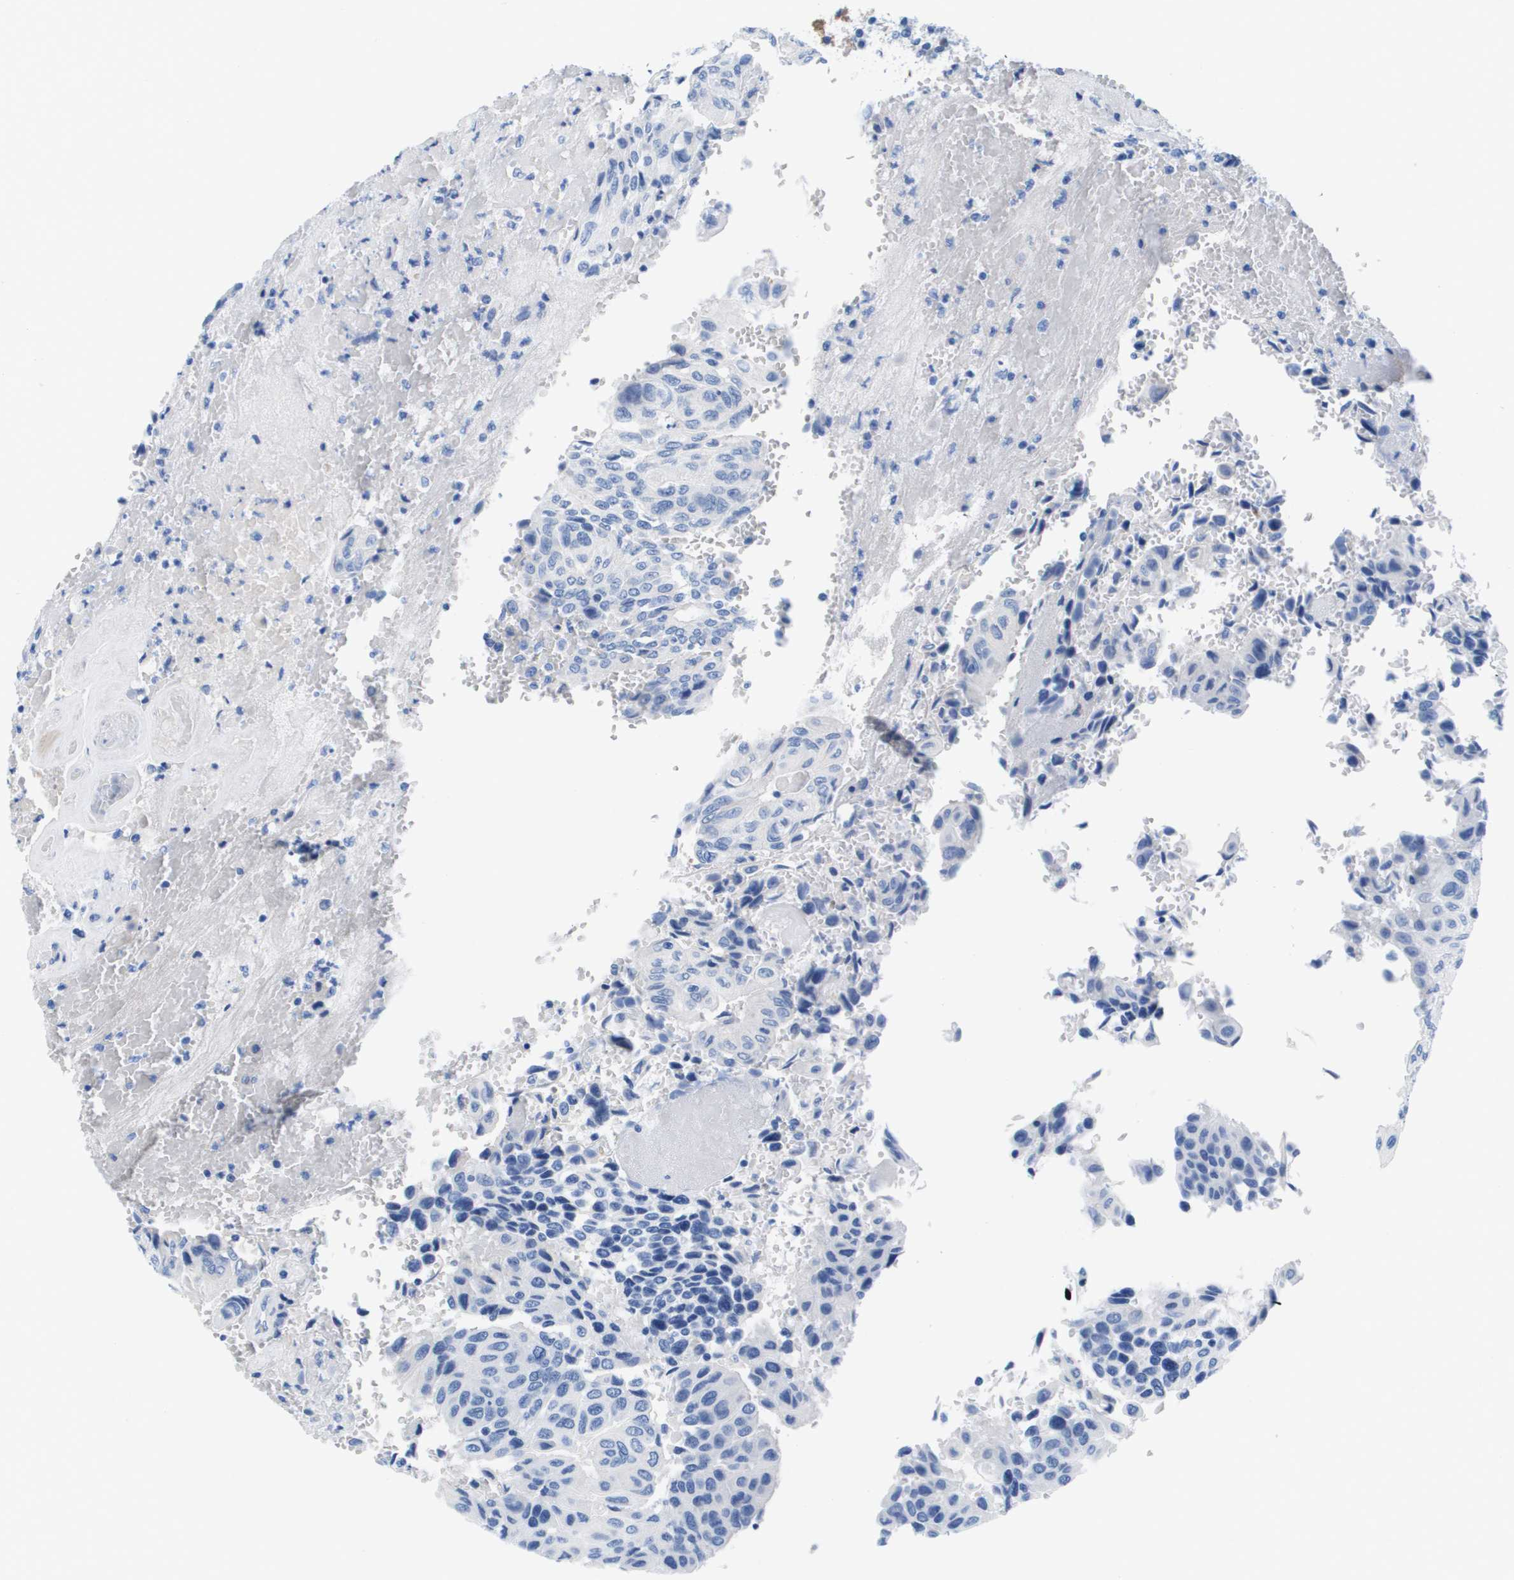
{"staining": {"intensity": "negative", "quantity": "none", "location": "none"}, "tissue": "urothelial cancer", "cell_type": "Tumor cells", "image_type": "cancer", "snomed": [{"axis": "morphology", "description": "Urothelial carcinoma, High grade"}, {"axis": "topography", "description": "Urinary bladder"}], "caption": "High magnification brightfield microscopy of urothelial carcinoma (high-grade) stained with DAB (brown) and counterstained with hematoxylin (blue): tumor cells show no significant positivity. (Brightfield microscopy of DAB immunohistochemistry (IHC) at high magnification).", "gene": "APOA1", "patient": {"sex": "female", "age": 82}}